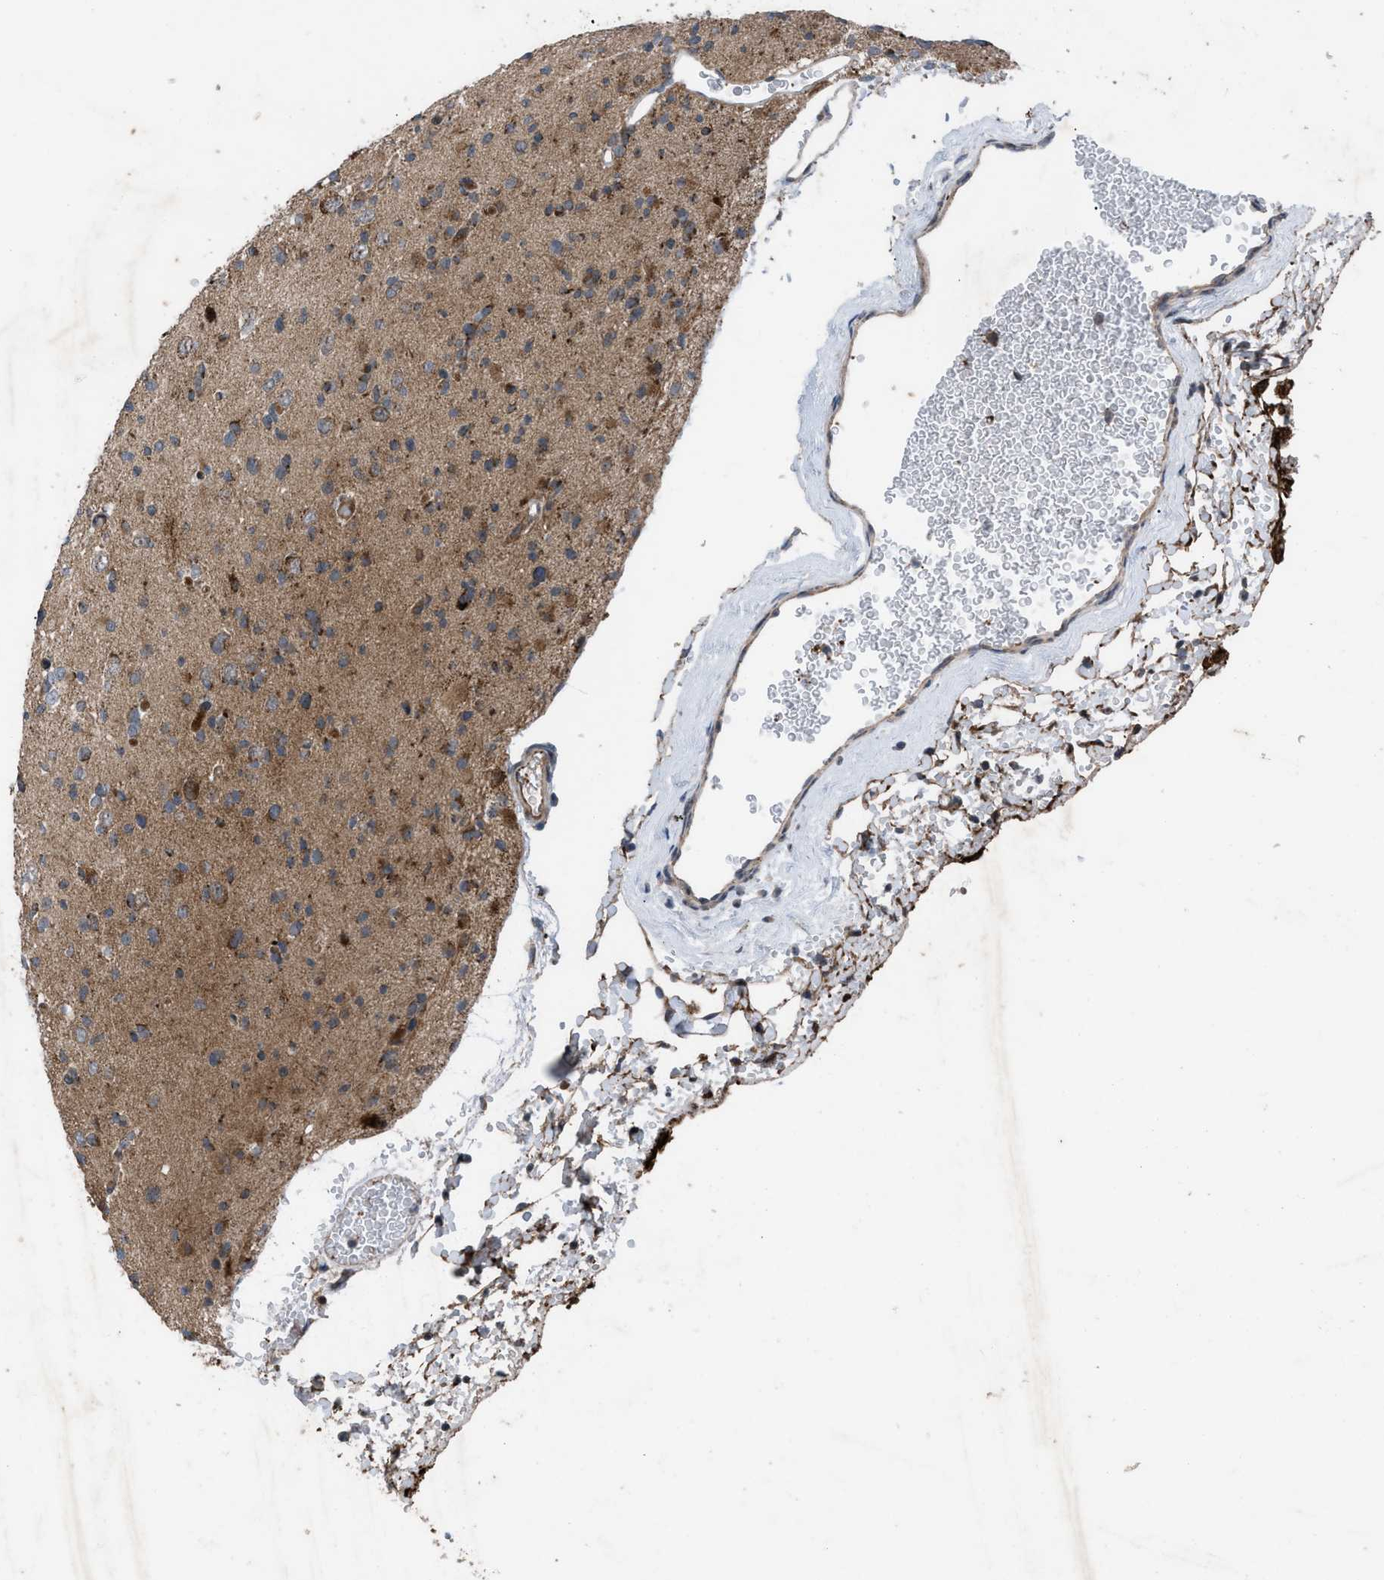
{"staining": {"intensity": "moderate", "quantity": ">75%", "location": "cytoplasmic/membranous"}, "tissue": "glioma", "cell_type": "Tumor cells", "image_type": "cancer", "snomed": [{"axis": "morphology", "description": "Glioma, malignant, Low grade"}, {"axis": "topography", "description": "Brain"}], "caption": "Glioma stained for a protein reveals moderate cytoplasmic/membranous positivity in tumor cells.", "gene": "AP3M2", "patient": {"sex": "female", "age": 22}}